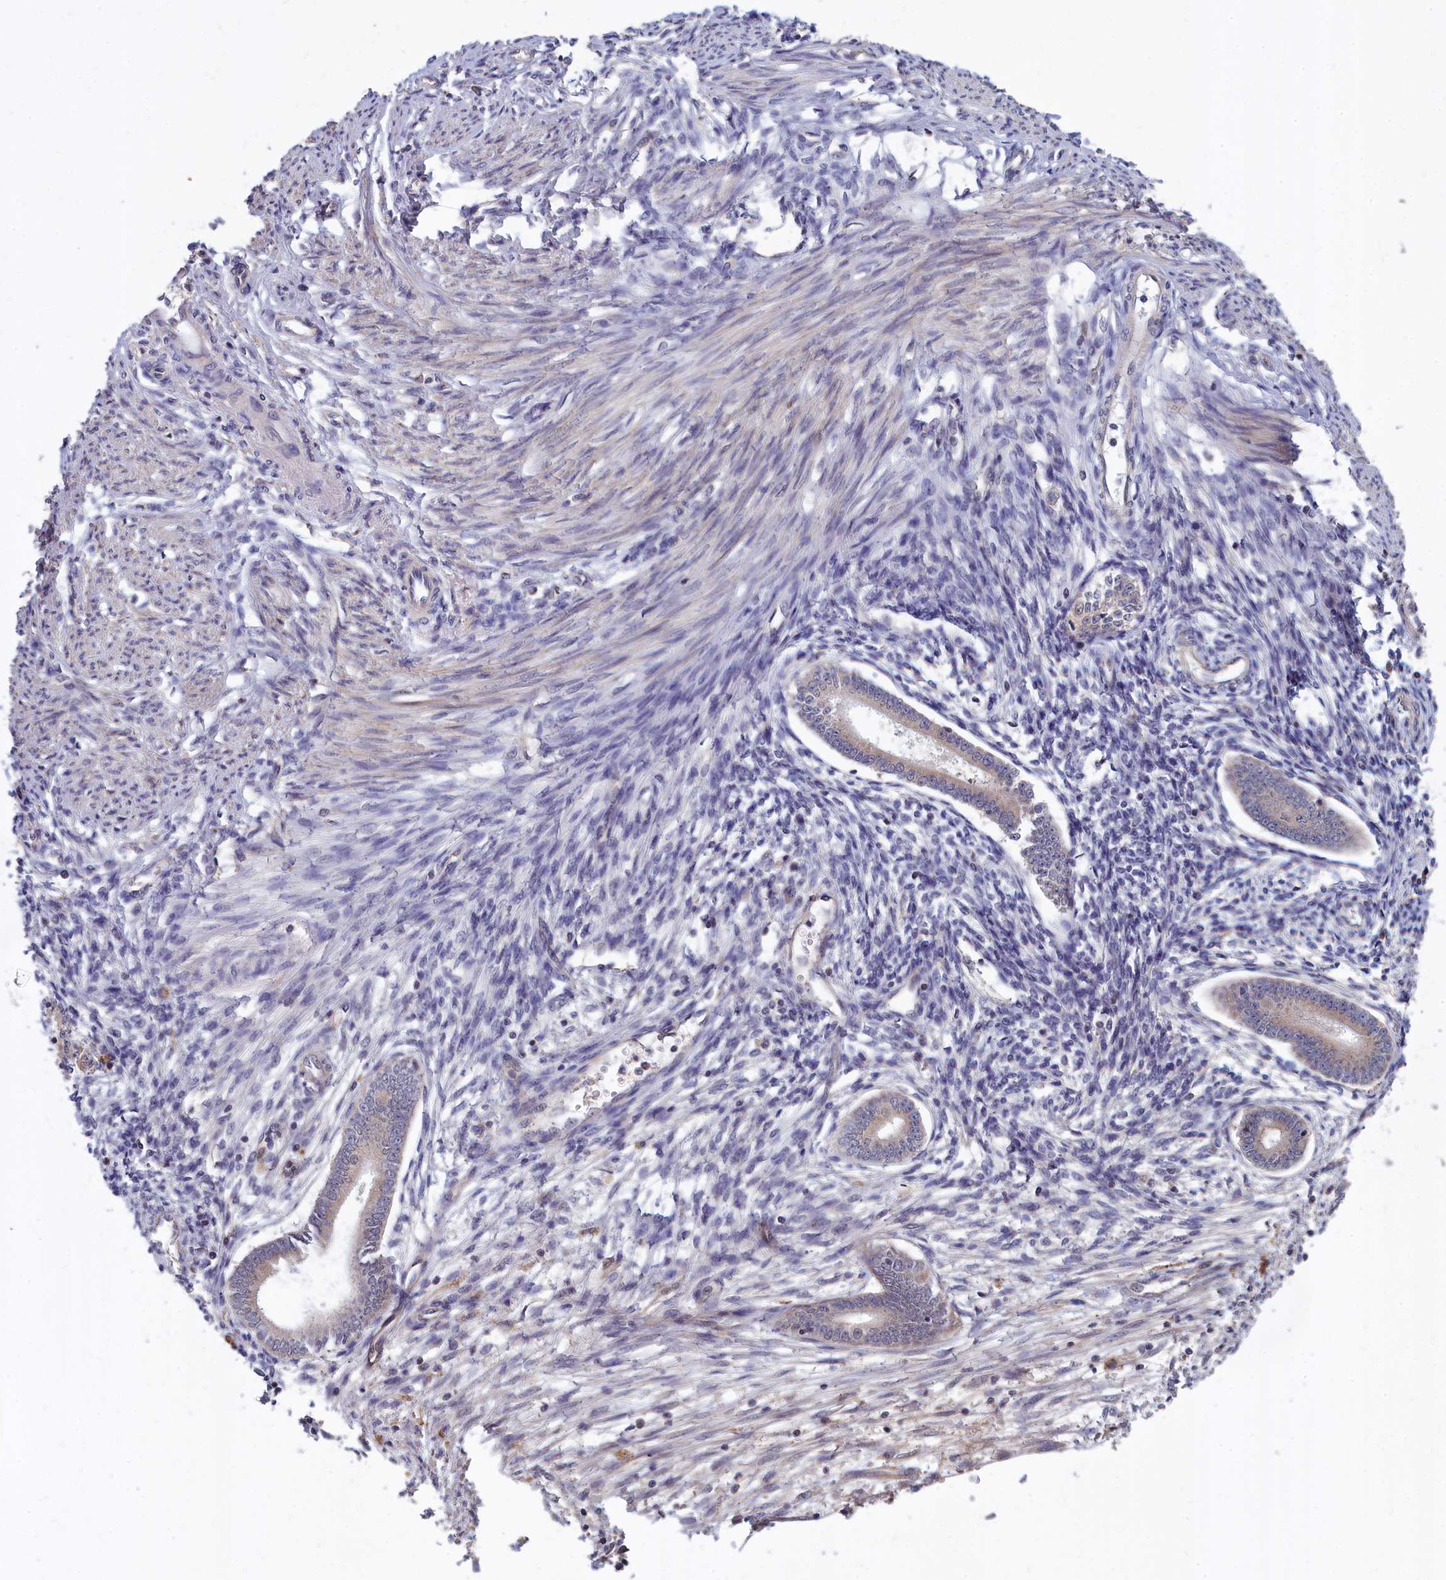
{"staining": {"intensity": "negative", "quantity": "none", "location": "none"}, "tissue": "endometrium", "cell_type": "Cells in endometrial stroma", "image_type": "normal", "snomed": [{"axis": "morphology", "description": "Normal tissue, NOS"}, {"axis": "topography", "description": "Endometrium"}], "caption": "Protein analysis of benign endometrium reveals no significant expression in cells in endometrial stroma.", "gene": "EPB41L4B", "patient": {"sex": "female", "age": 56}}